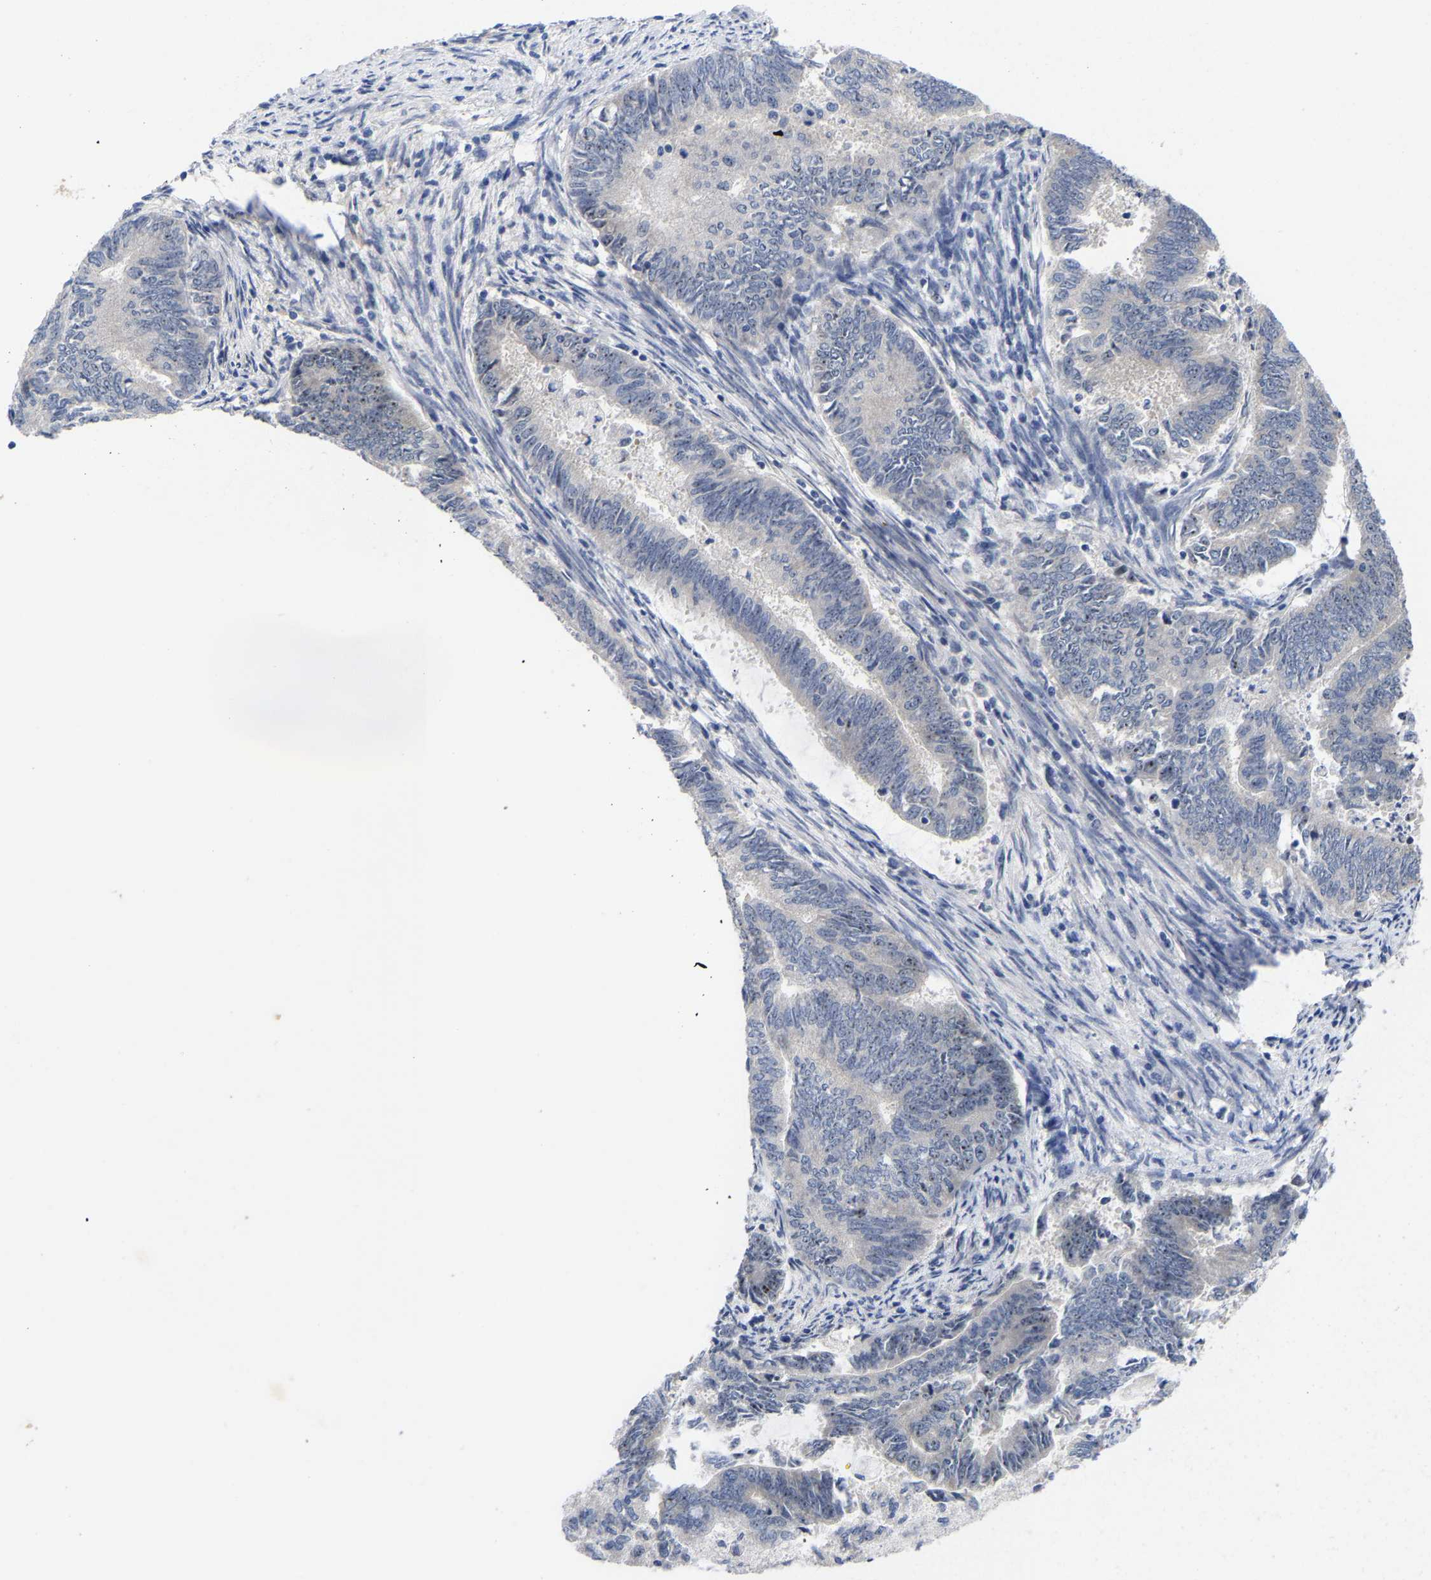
{"staining": {"intensity": "negative", "quantity": "none", "location": "none"}, "tissue": "endometrial cancer", "cell_type": "Tumor cells", "image_type": "cancer", "snomed": [{"axis": "morphology", "description": "Adenocarcinoma, NOS"}, {"axis": "topography", "description": "Endometrium"}], "caption": "Immunohistochemistry (IHC) photomicrograph of human endometrial cancer (adenocarcinoma) stained for a protein (brown), which reveals no expression in tumor cells.", "gene": "NLE1", "patient": {"sex": "female", "age": 86}}